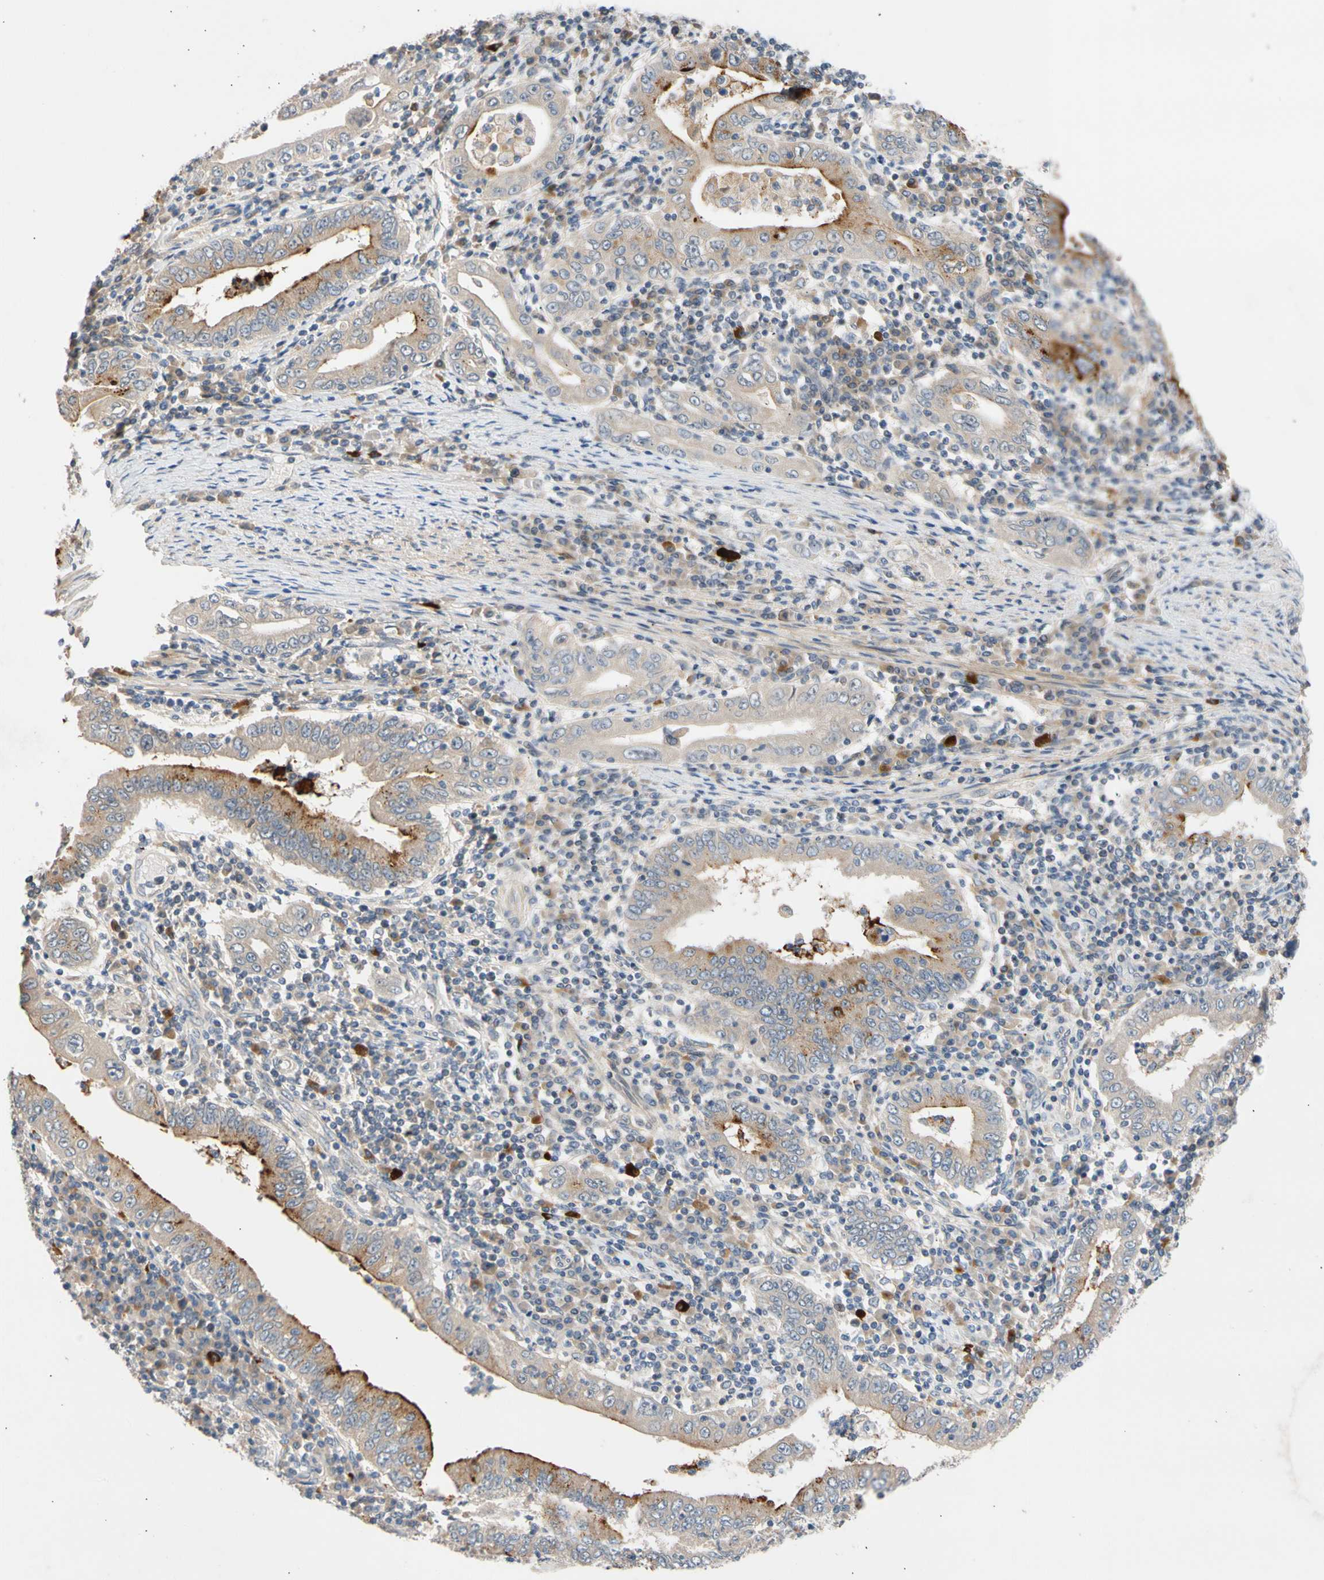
{"staining": {"intensity": "strong", "quantity": "25%-75%", "location": "cytoplasmic/membranous"}, "tissue": "stomach cancer", "cell_type": "Tumor cells", "image_type": "cancer", "snomed": [{"axis": "morphology", "description": "Normal tissue, NOS"}, {"axis": "morphology", "description": "Adenocarcinoma, NOS"}, {"axis": "topography", "description": "Esophagus"}, {"axis": "topography", "description": "Stomach, upper"}, {"axis": "topography", "description": "Peripheral nerve tissue"}], "caption": "Protein expression analysis of stomach adenocarcinoma exhibits strong cytoplasmic/membranous staining in approximately 25%-75% of tumor cells.", "gene": "CNST", "patient": {"sex": "male", "age": 62}}